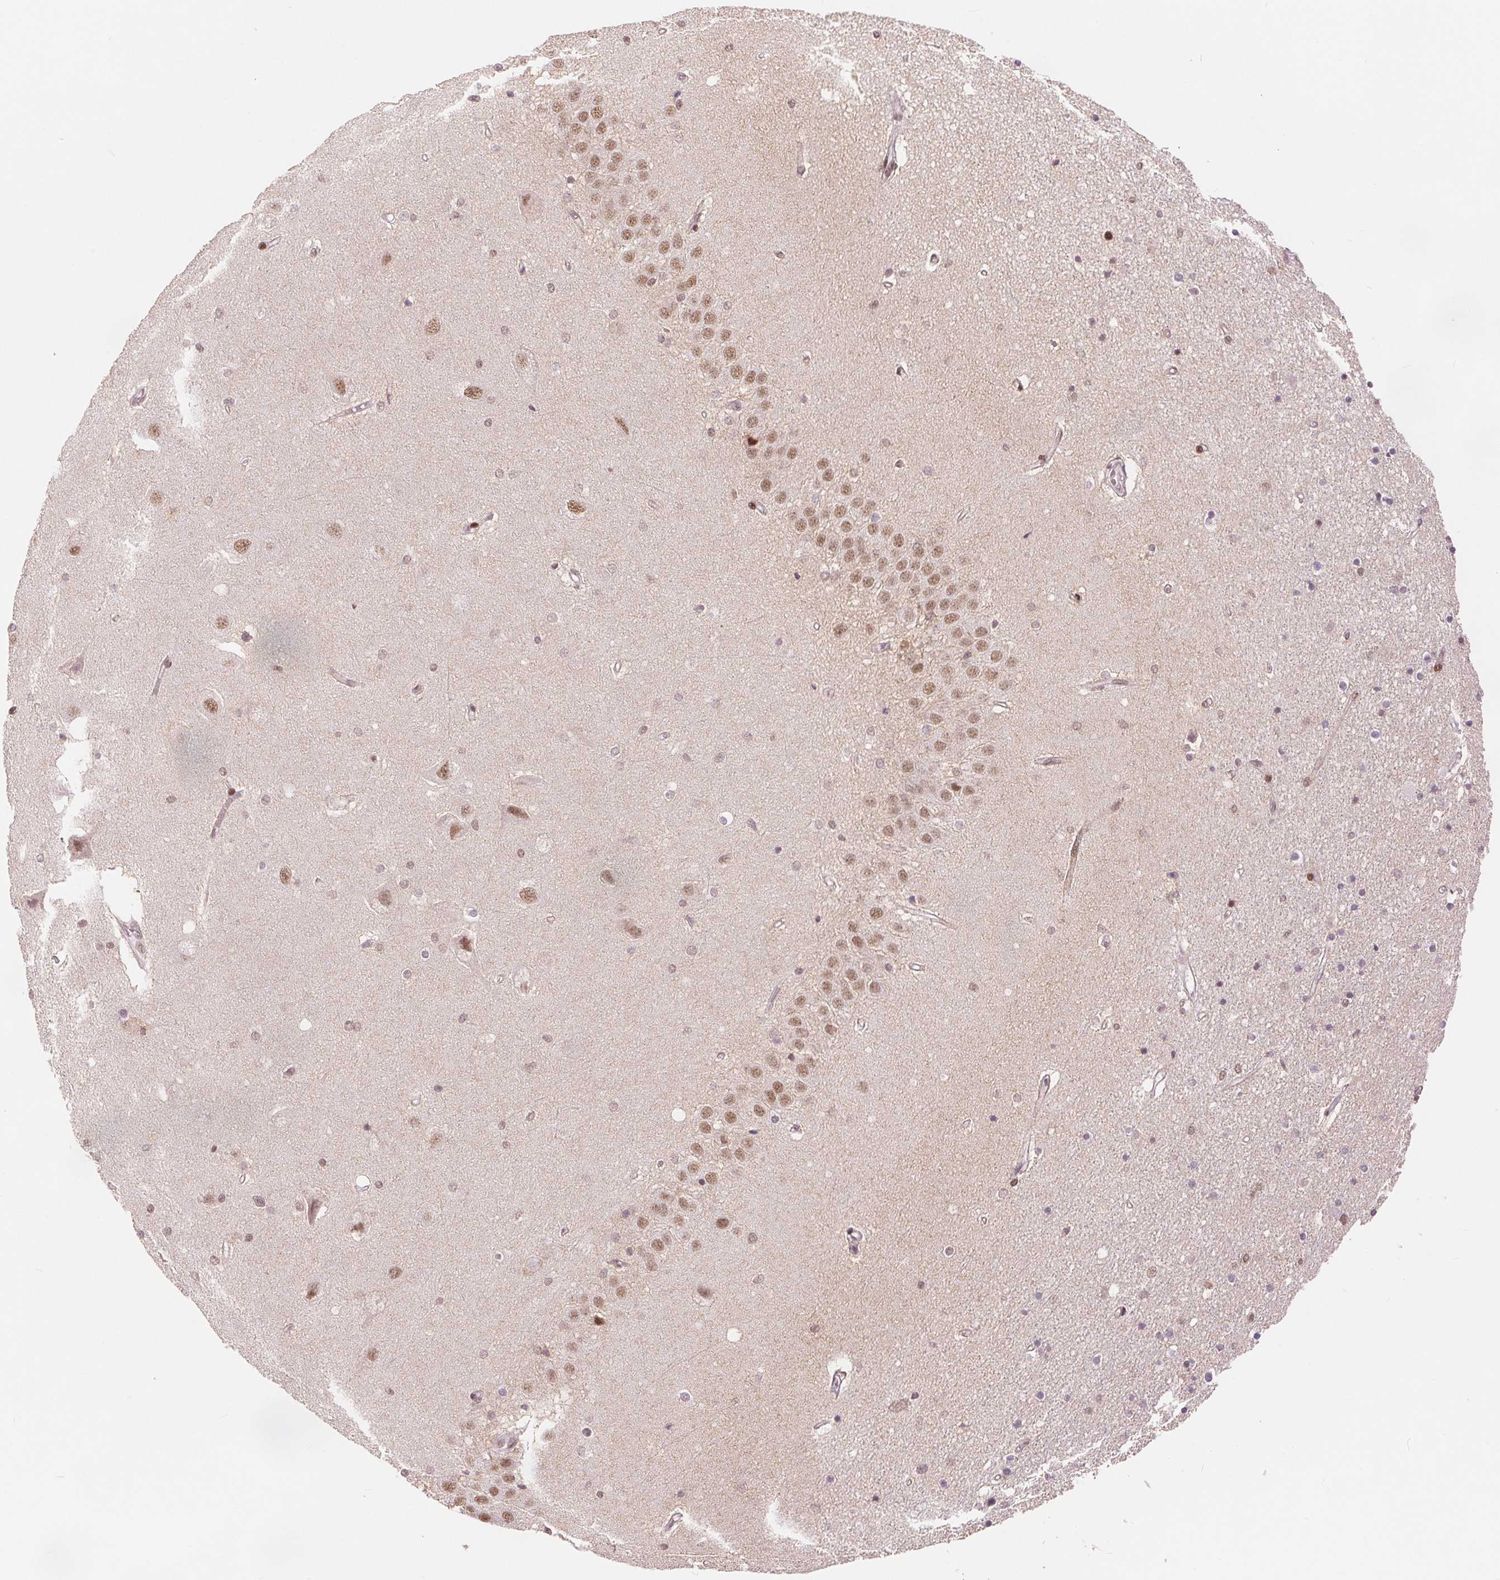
{"staining": {"intensity": "moderate", "quantity": "25%-75%", "location": "nuclear"}, "tissue": "hippocampus", "cell_type": "Glial cells", "image_type": "normal", "snomed": [{"axis": "morphology", "description": "Normal tissue, NOS"}, {"axis": "topography", "description": "Hippocampus"}], "caption": "Hippocampus was stained to show a protein in brown. There is medium levels of moderate nuclear expression in approximately 25%-75% of glial cells. (IHC, brightfield microscopy, high magnification).", "gene": "ZNF703", "patient": {"sex": "male", "age": 63}}